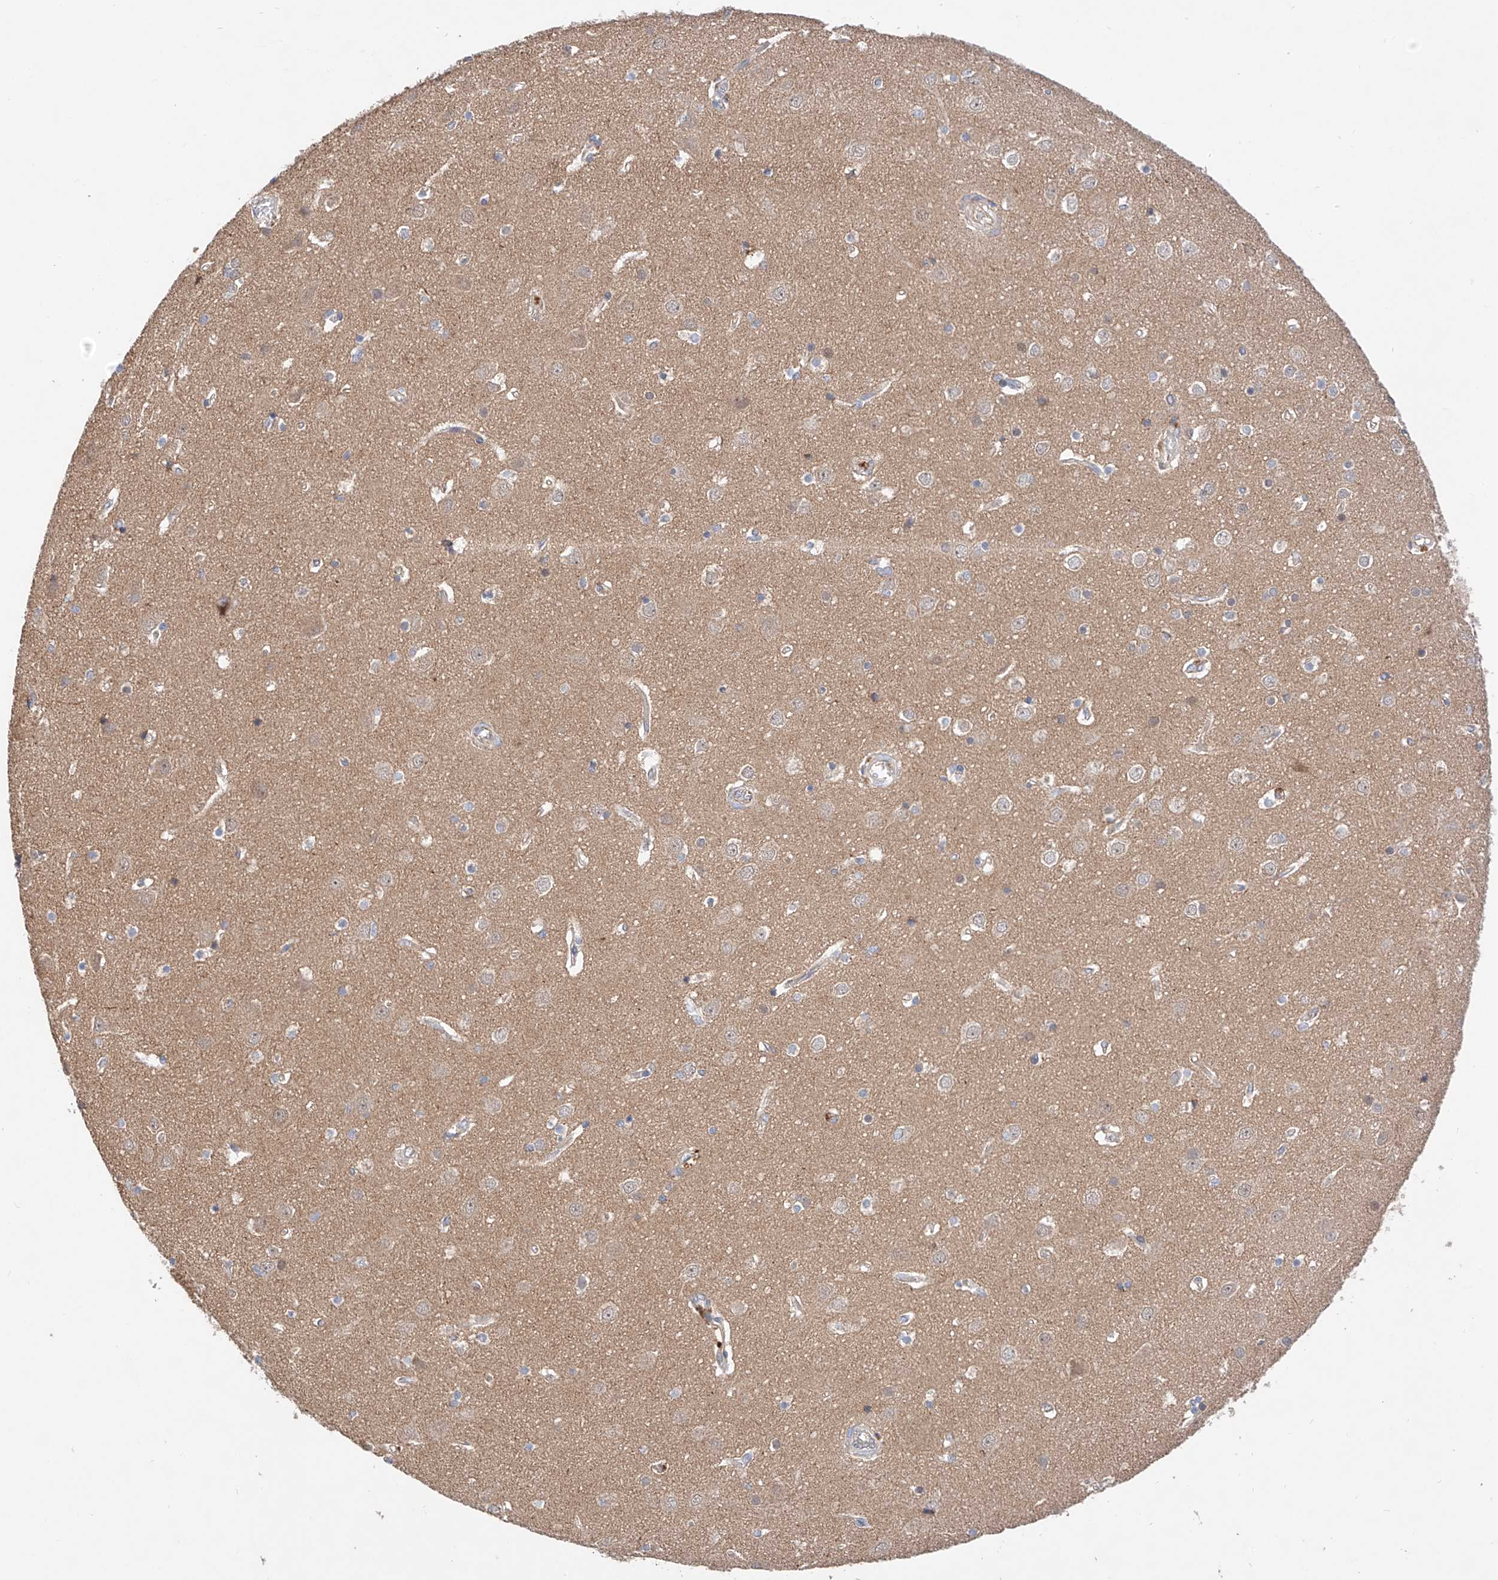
{"staining": {"intensity": "weak", "quantity": "25%-75%", "location": "cytoplasmic/membranous"}, "tissue": "cerebral cortex", "cell_type": "Endothelial cells", "image_type": "normal", "snomed": [{"axis": "morphology", "description": "Normal tissue, NOS"}, {"axis": "topography", "description": "Cerebral cortex"}], "caption": "Approximately 25%-75% of endothelial cells in normal cerebral cortex exhibit weak cytoplasmic/membranous protein expression as visualized by brown immunohistochemical staining.", "gene": "NR1D1", "patient": {"sex": "male", "age": 54}}